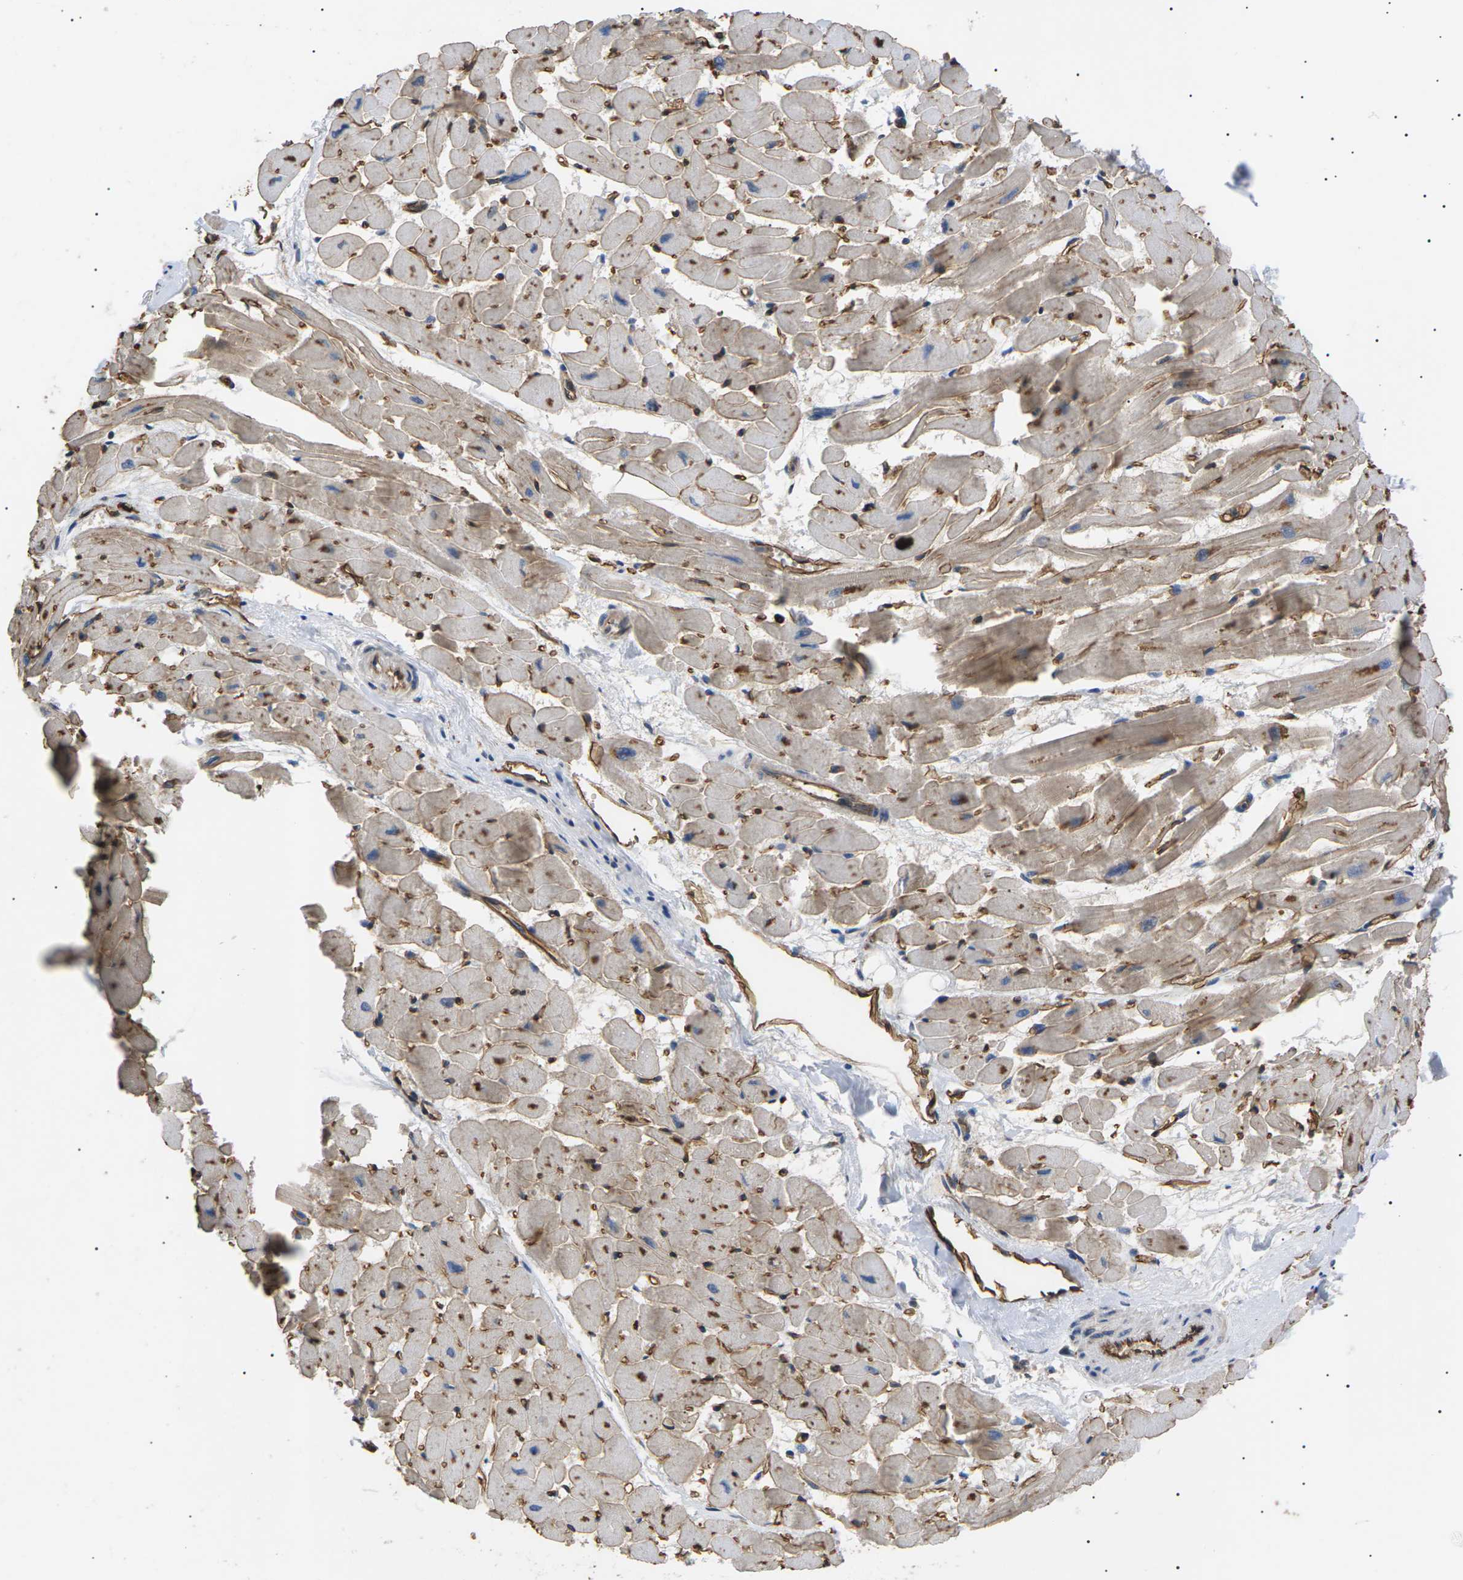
{"staining": {"intensity": "weak", "quantity": ">75%", "location": "cytoplasmic/membranous"}, "tissue": "heart muscle", "cell_type": "Cardiomyocytes", "image_type": "normal", "snomed": [{"axis": "morphology", "description": "Normal tissue, NOS"}, {"axis": "topography", "description": "Heart"}], "caption": "Protein analysis of unremarkable heart muscle reveals weak cytoplasmic/membranous positivity in about >75% of cardiomyocytes.", "gene": "TMTC4", "patient": {"sex": "female", "age": 19}}